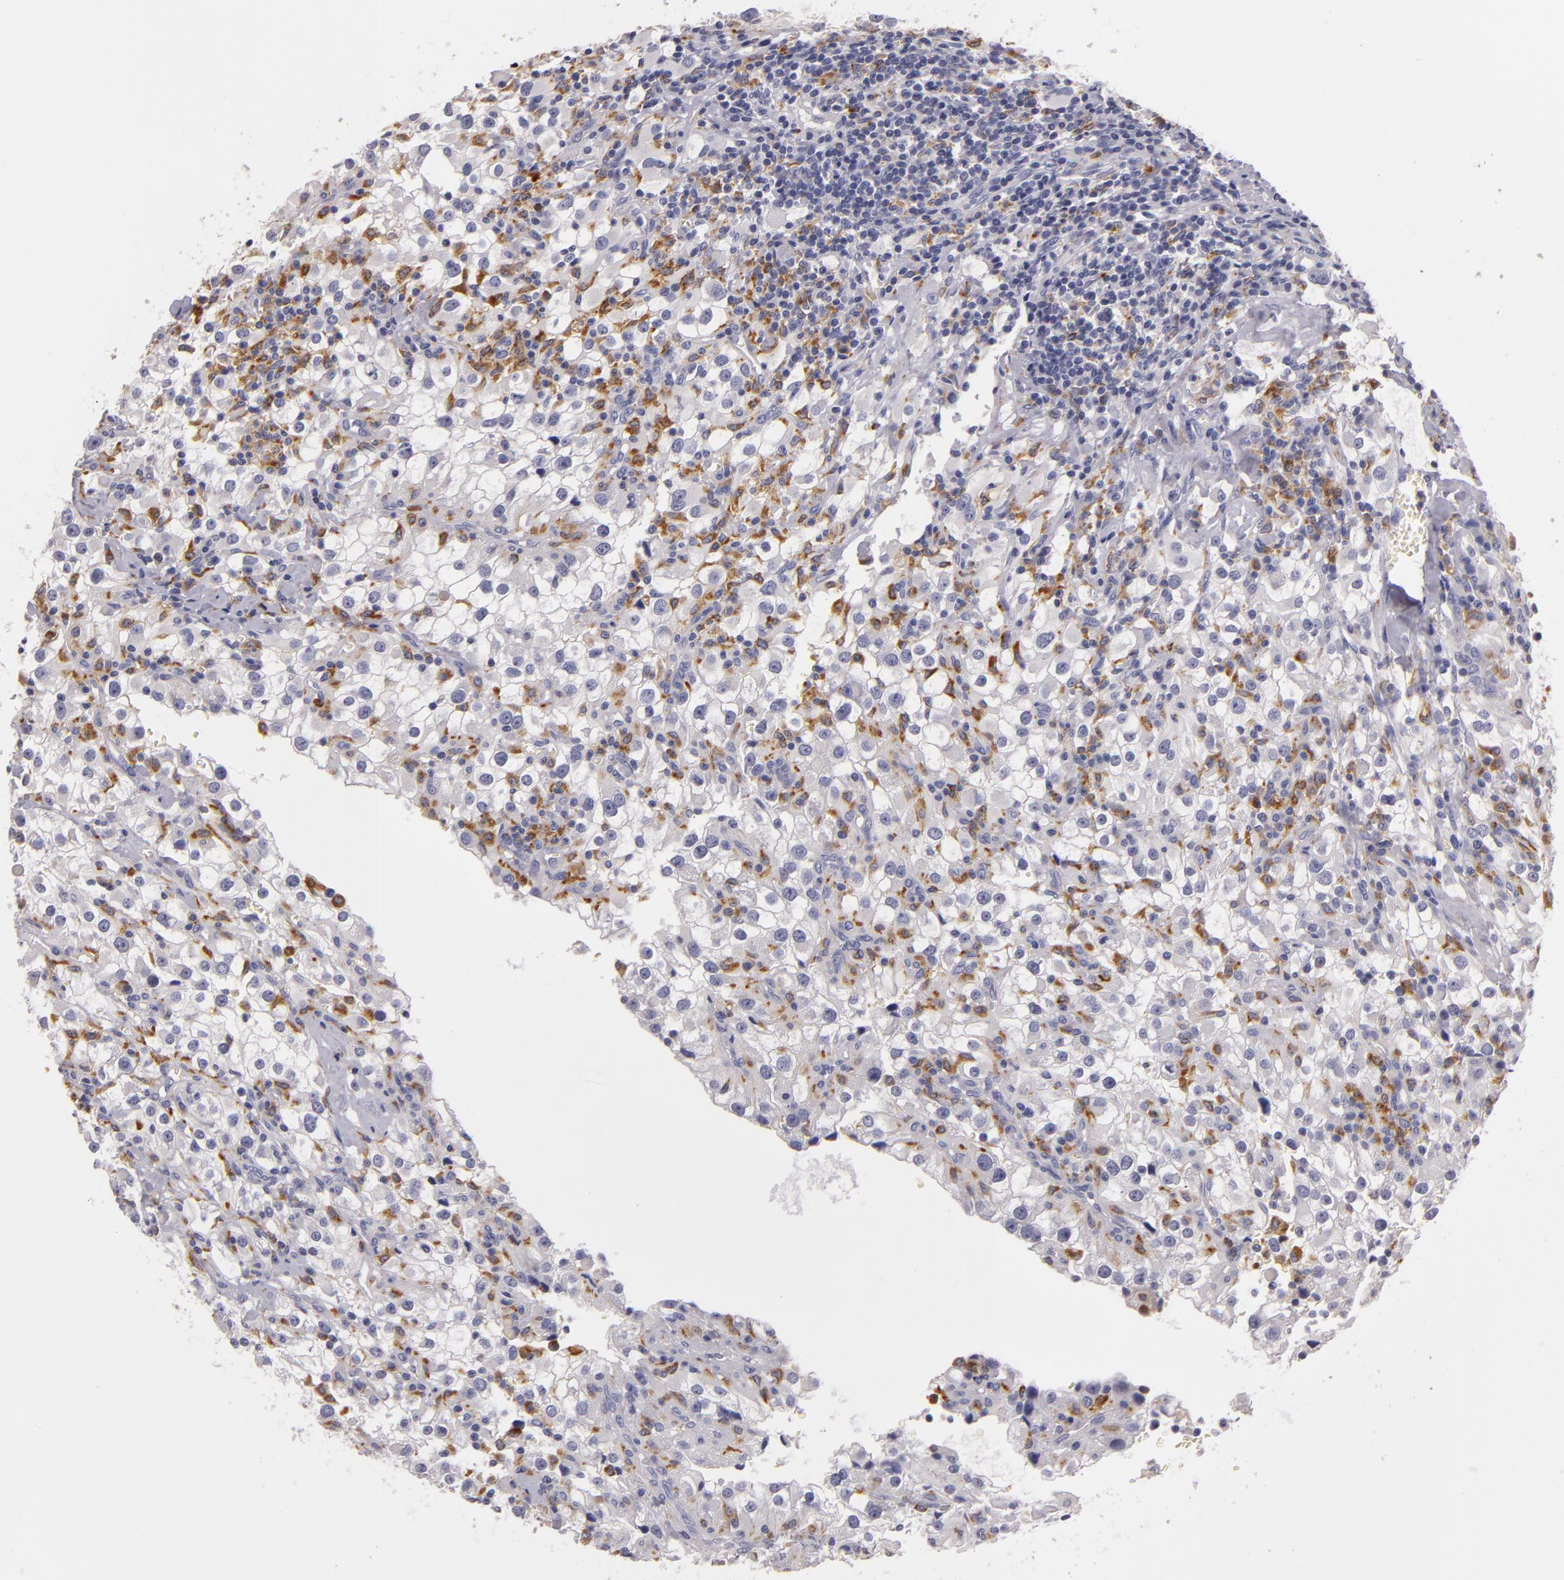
{"staining": {"intensity": "negative", "quantity": "none", "location": "none"}, "tissue": "renal cancer", "cell_type": "Tumor cells", "image_type": "cancer", "snomed": [{"axis": "morphology", "description": "Adenocarcinoma, NOS"}, {"axis": "topography", "description": "Kidney"}], "caption": "Image shows no protein positivity in tumor cells of renal cancer tissue.", "gene": "TLR8", "patient": {"sex": "female", "age": 52}}